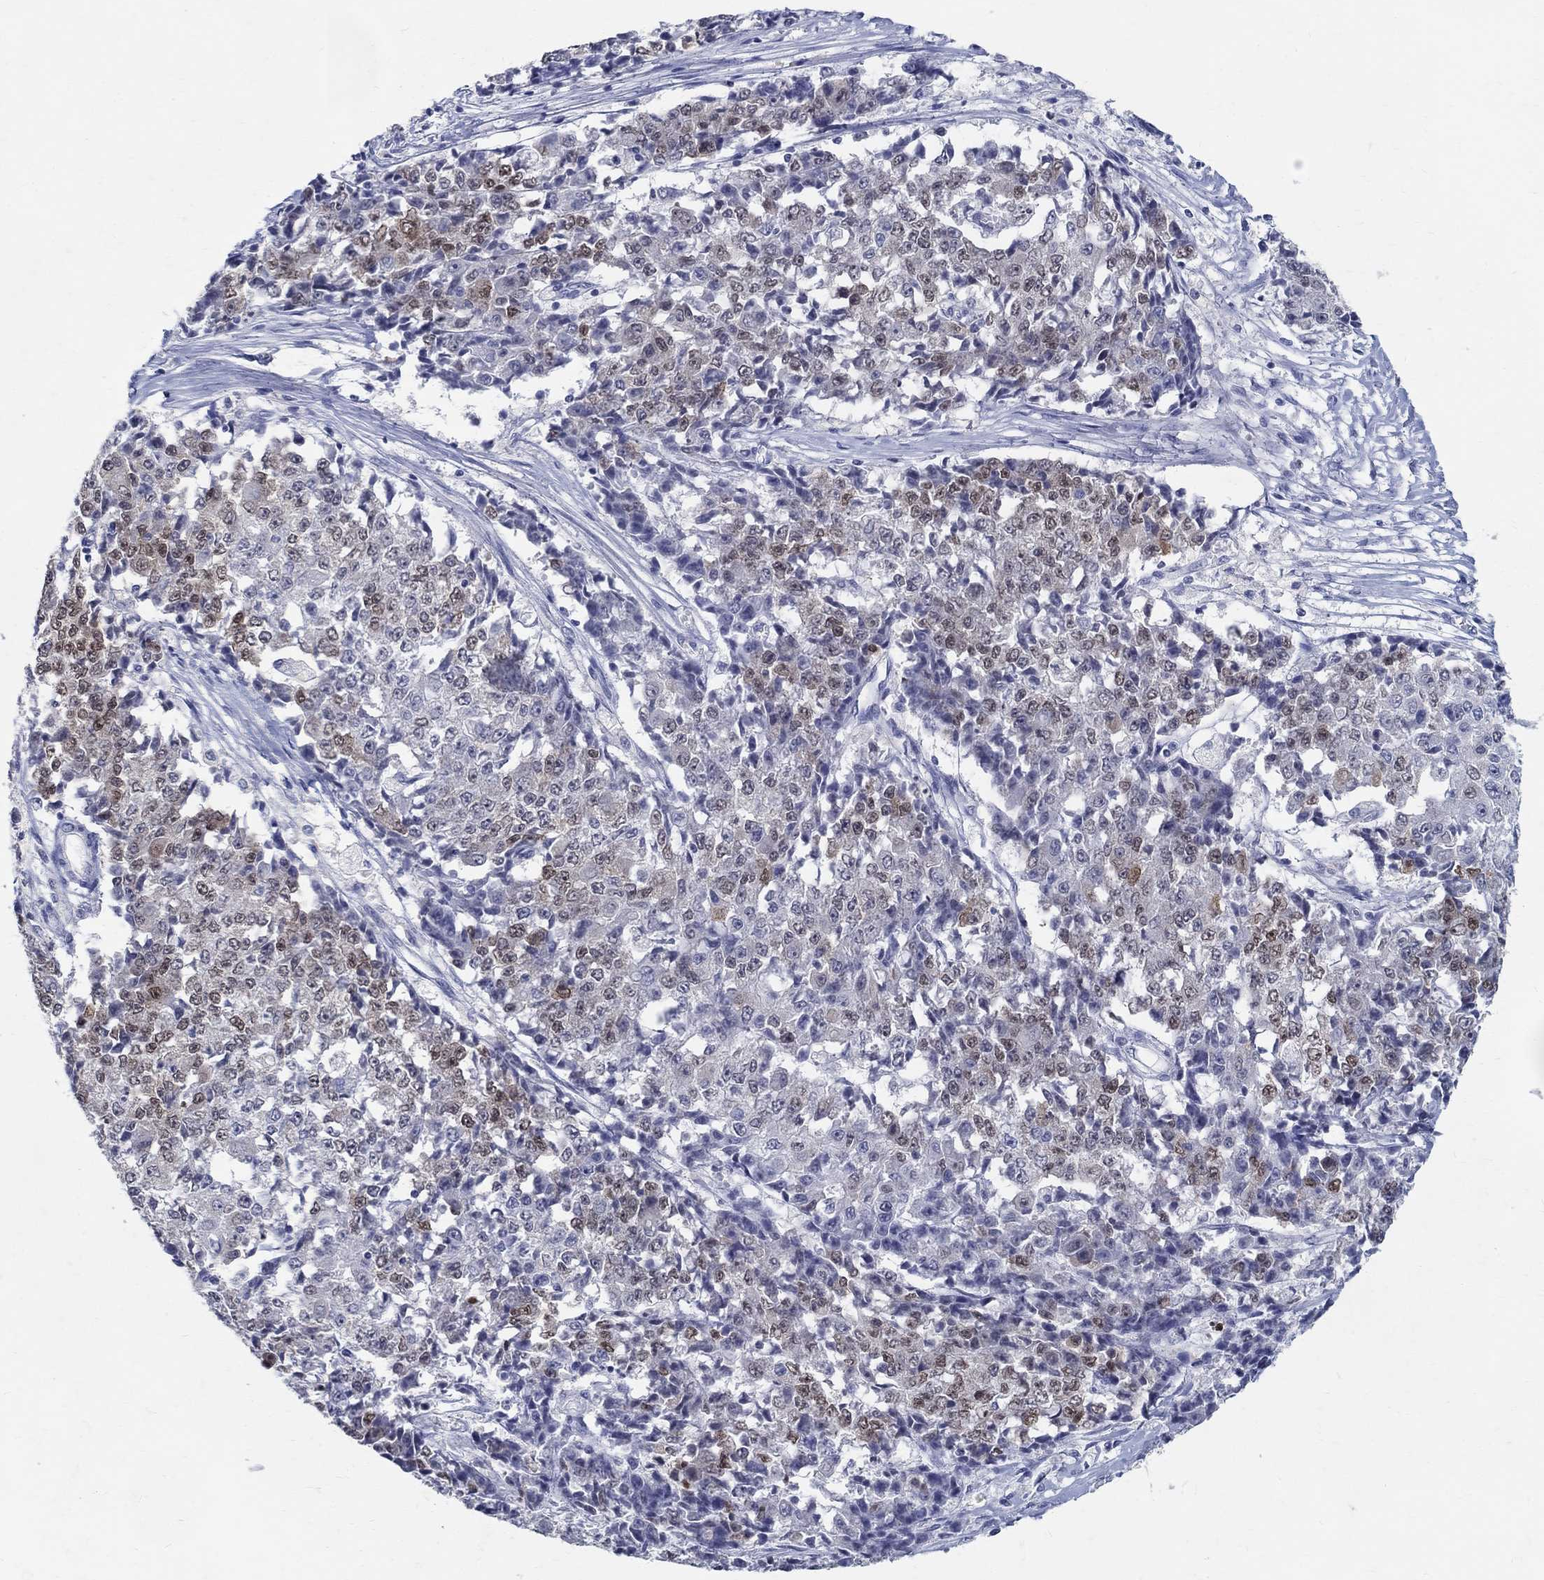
{"staining": {"intensity": "moderate", "quantity": "<25%", "location": "nuclear"}, "tissue": "ovarian cancer", "cell_type": "Tumor cells", "image_type": "cancer", "snomed": [{"axis": "morphology", "description": "Carcinoma, endometroid"}, {"axis": "topography", "description": "Ovary"}], "caption": "An image of ovarian cancer stained for a protein shows moderate nuclear brown staining in tumor cells. (DAB IHC with brightfield microscopy, high magnification).", "gene": "SOX2", "patient": {"sex": "female", "age": 42}}